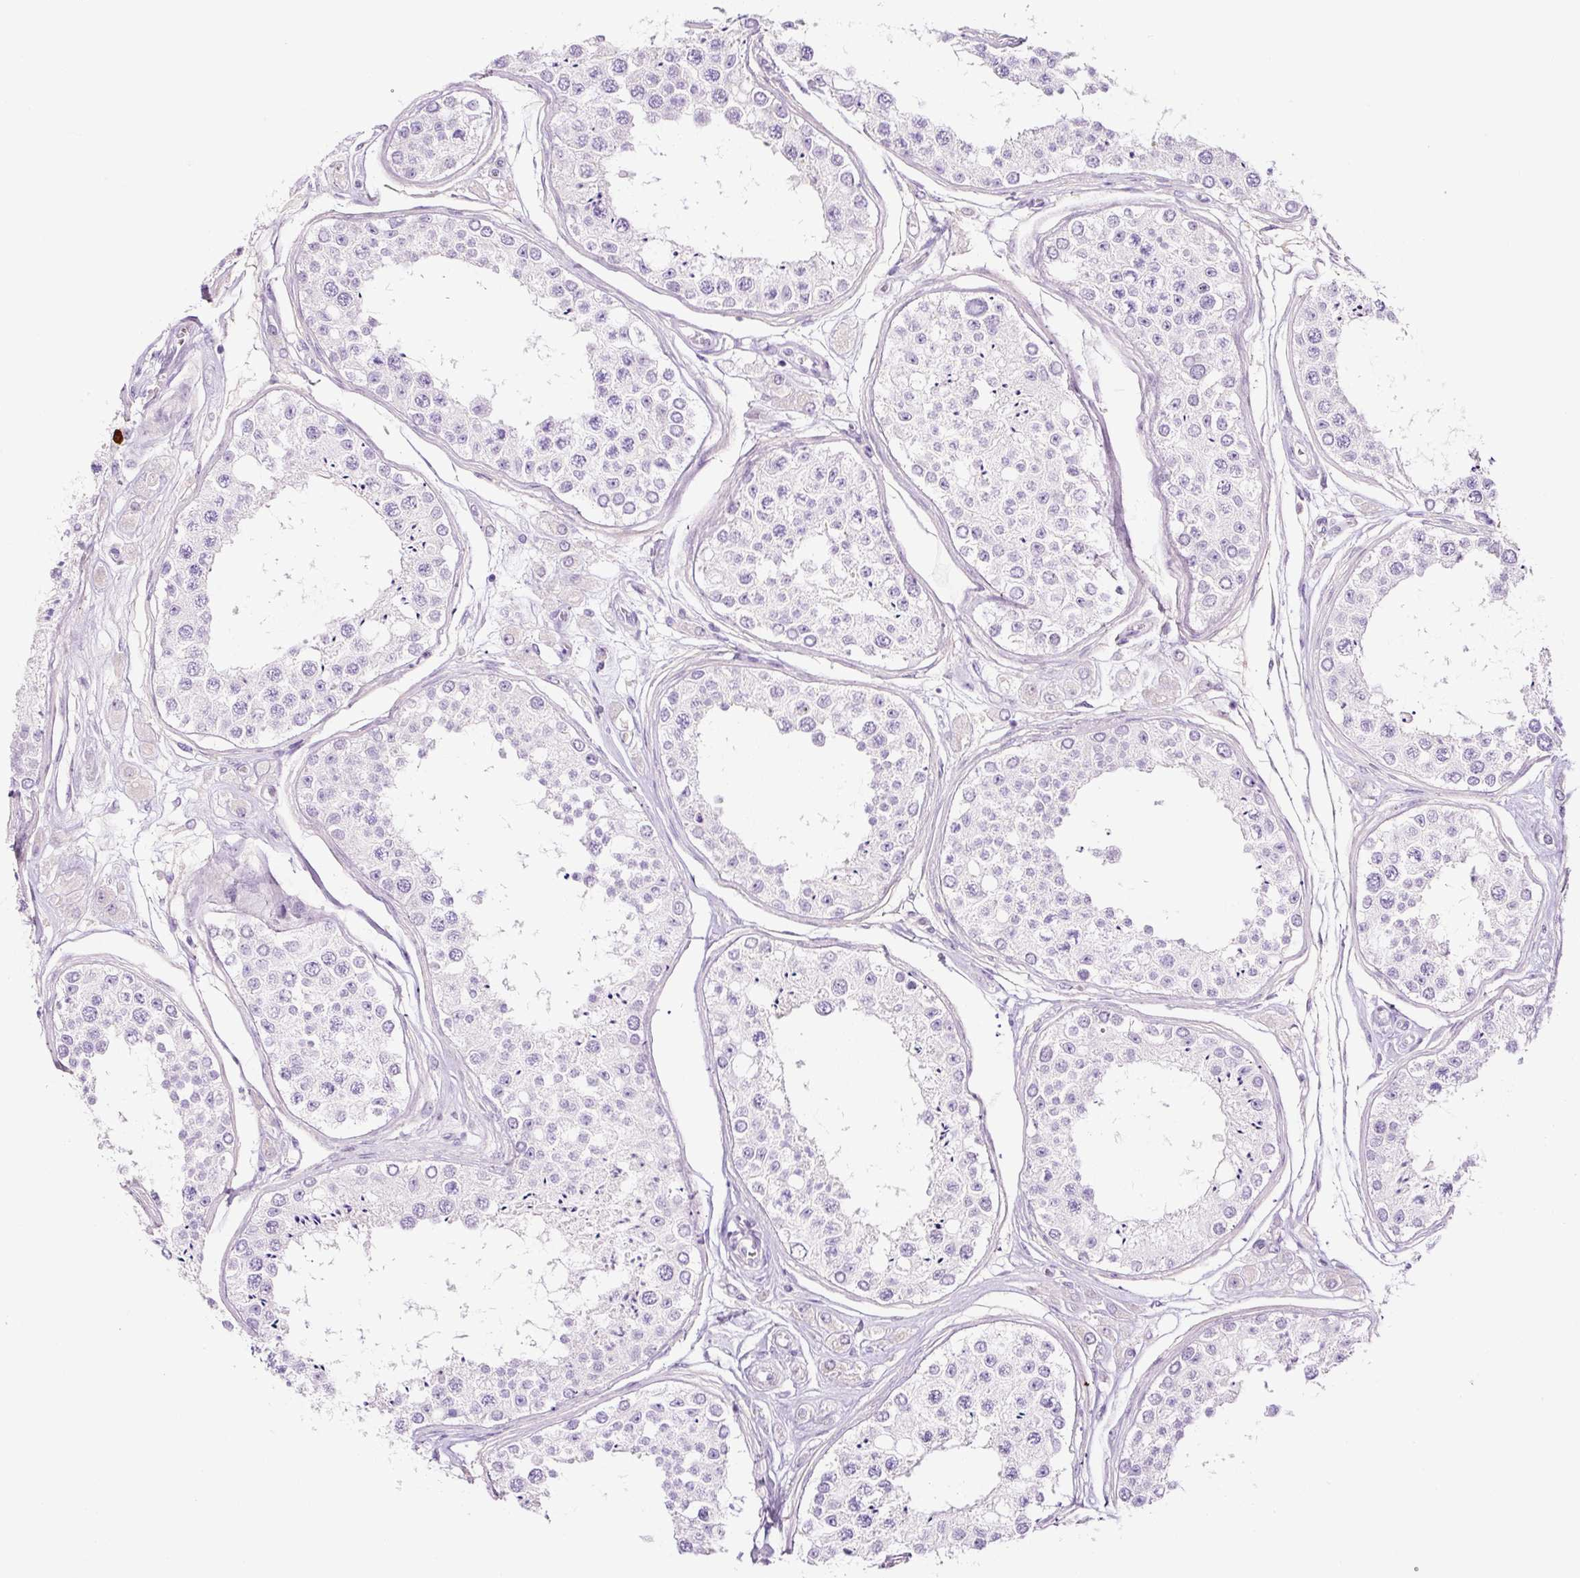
{"staining": {"intensity": "negative", "quantity": "none", "location": "none"}, "tissue": "testis", "cell_type": "Cells in seminiferous ducts", "image_type": "normal", "snomed": [{"axis": "morphology", "description": "Normal tissue, NOS"}, {"axis": "topography", "description": "Testis"}], "caption": "The photomicrograph exhibits no significant expression in cells in seminiferous ducts of testis. (Brightfield microscopy of DAB immunohistochemistry at high magnification).", "gene": "RNF212B", "patient": {"sex": "male", "age": 25}}